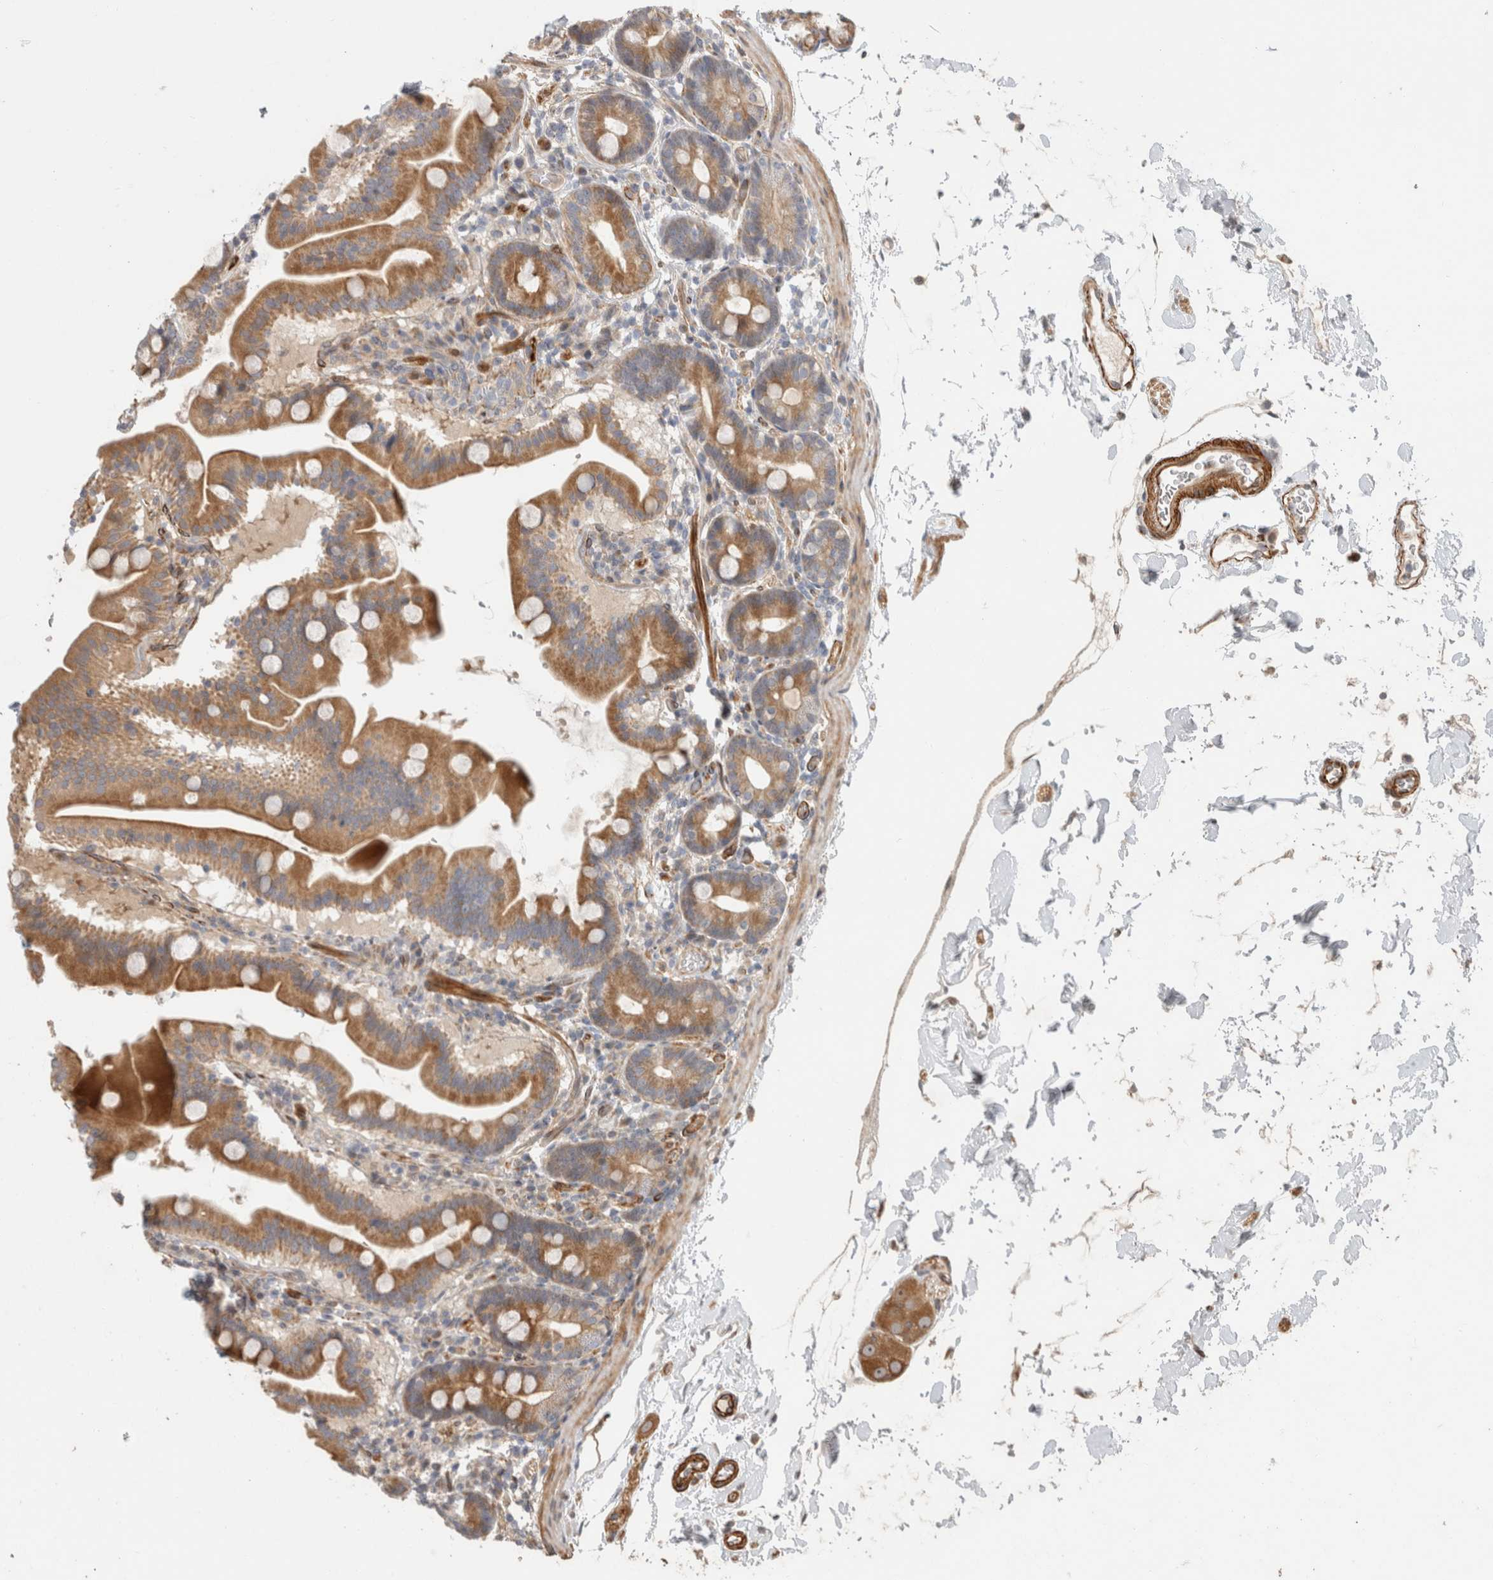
{"staining": {"intensity": "moderate", "quantity": ">75%", "location": "cytoplasmic/membranous"}, "tissue": "duodenum", "cell_type": "Glandular cells", "image_type": "normal", "snomed": [{"axis": "morphology", "description": "Normal tissue, NOS"}, {"axis": "topography", "description": "Duodenum"}], "caption": "Protein staining reveals moderate cytoplasmic/membranous expression in approximately >75% of glandular cells in unremarkable duodenum.", "gene": "SIPA1L2", "patient": {"sex": "male", "age": 54}}